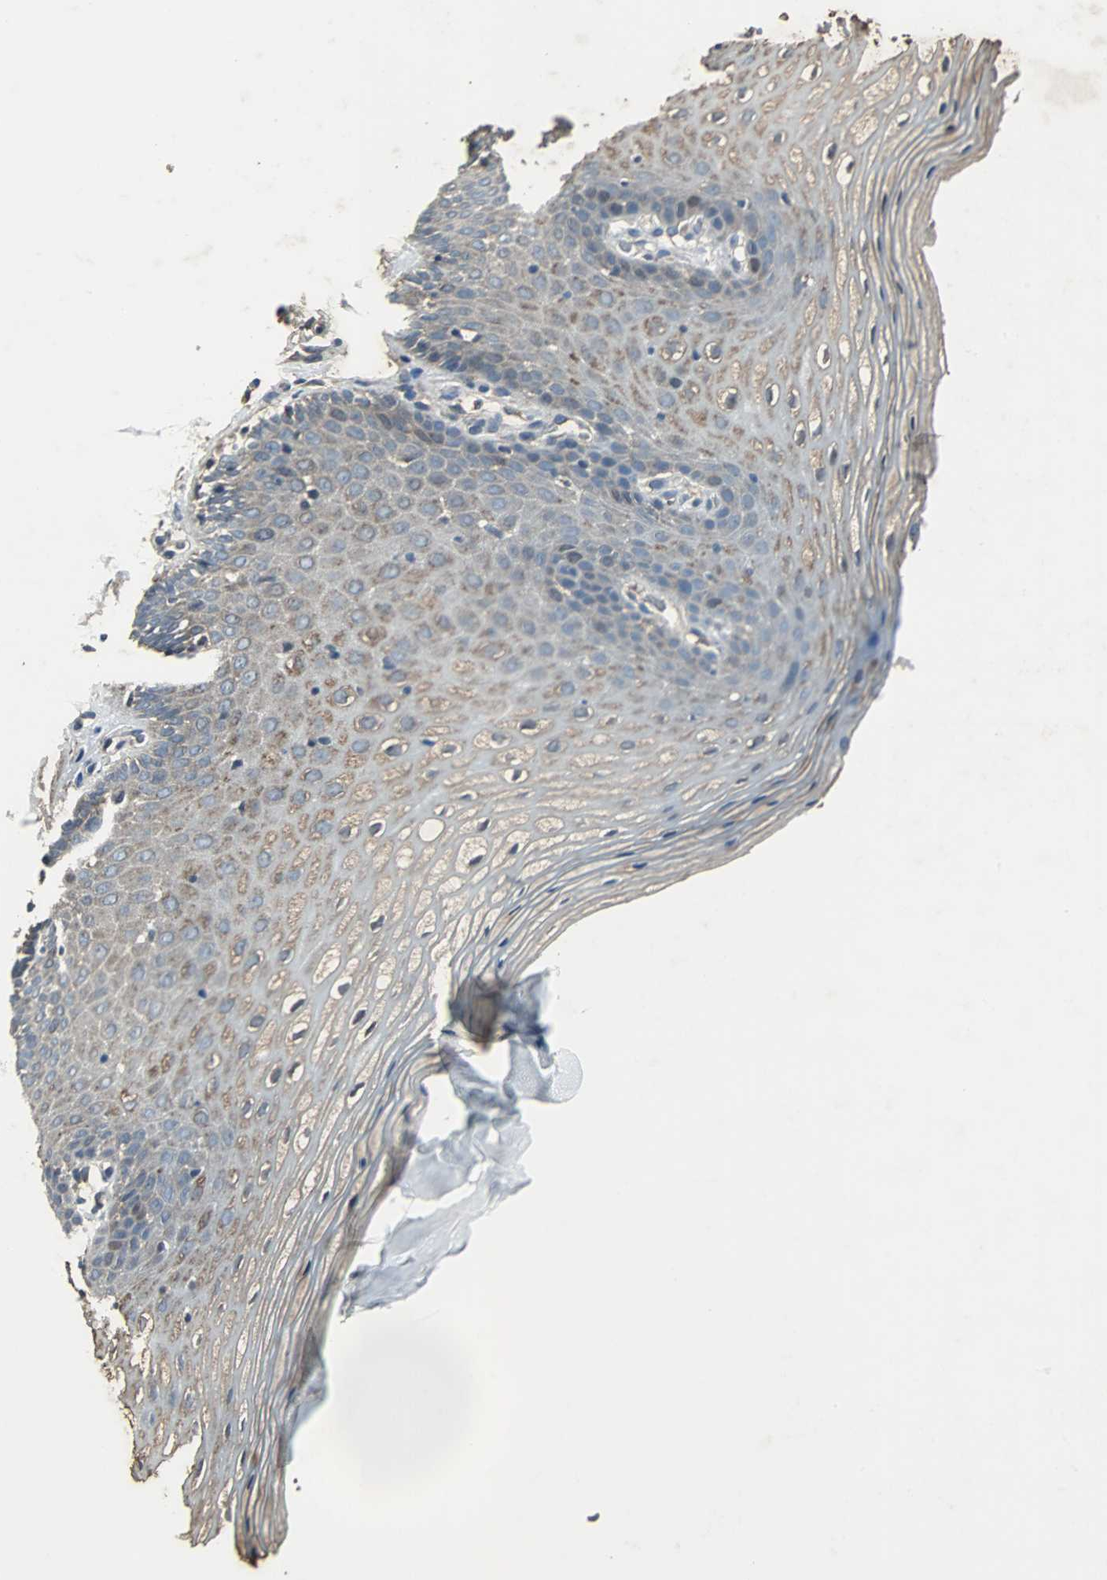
{"staining": {"intensity": "weak", "quantity": "25%-75%", "location": "cytoplasmic/membranous"}, "tissue": "vagina", "cell_type": "Squamous epithelial cells", "image_type": "normal", "snomed": [{"axis": "morphology", "description": "Normal tissue, NOS"}, {"axis": "topography", "description": "Vagina"}], "caption": "An immunohistochemistry micrograph of benign tissue is shown. Protein staining in brown labels weak cytoplasmic/membranous positivity in vagina within squamous epithelial cells.", "gene": "SOS1", "patient": {"sex": "female", "age": 55}}